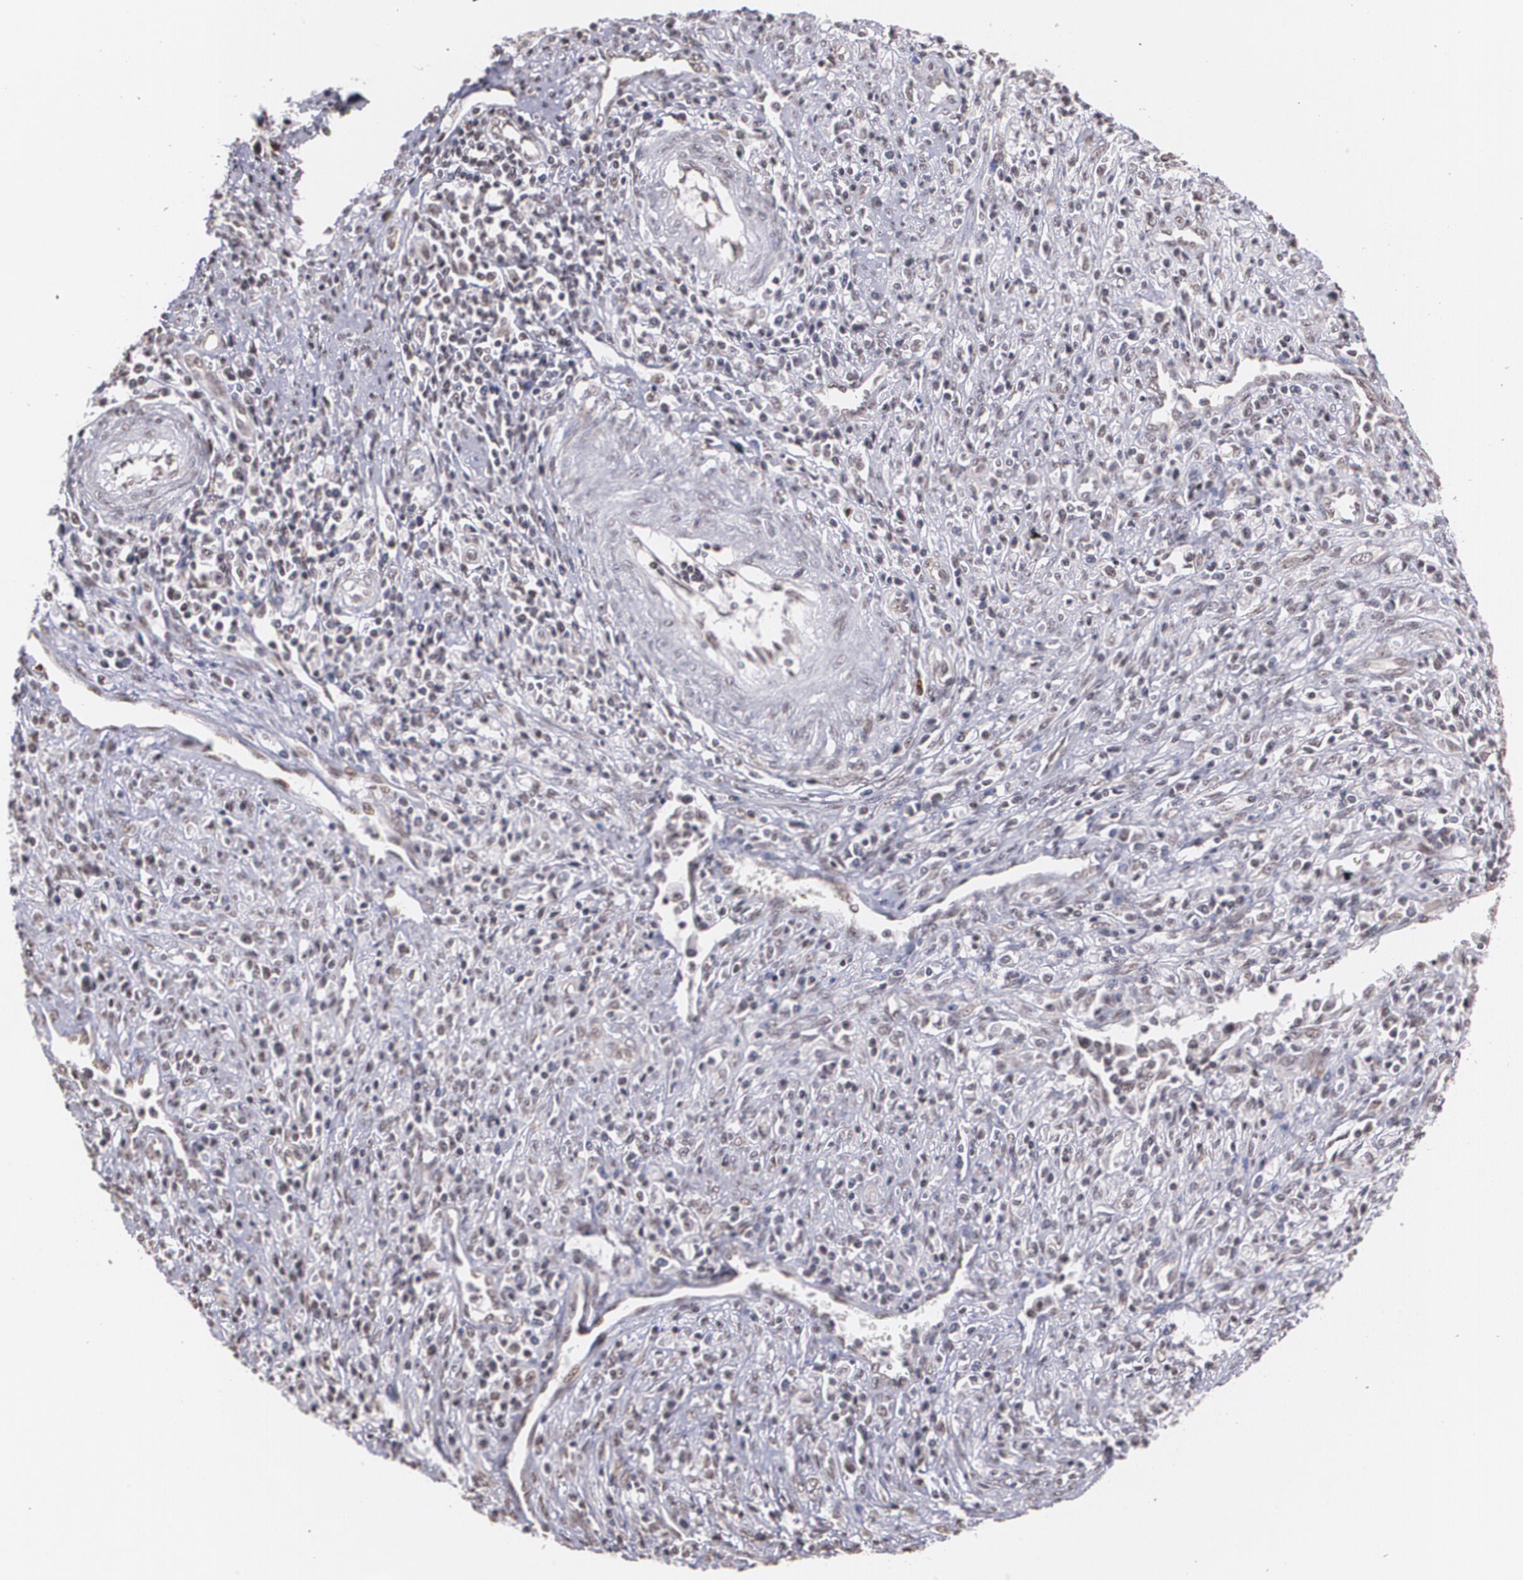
{"staining": {"intensity": "weak", "quantity": "25%-75%", "location": "cytoplasmic/membranous,nuclear"}, "tissue": "cervical cancer", "cell_type": "Tumor cells", "image_type": "cancer", "snomed": [{"axis": "morphology", "description": "Adenocarcinoma, NOS"}, {"axis": "topography", "description": "Cervix"}], "caption": "Brown immunohistochemical staining in human adenocarcinoma (cervical) shows weak cytoplasmic/membranous and nuclear positivity in approximately 25%-75% of tumor cells. The staining was performed using DAB, with brown indicating positive protein expression. Nuclei are stained blue with hematoxylin.", "gene": "C6orf15", "patient": {"sex": "female", "age": 36}}